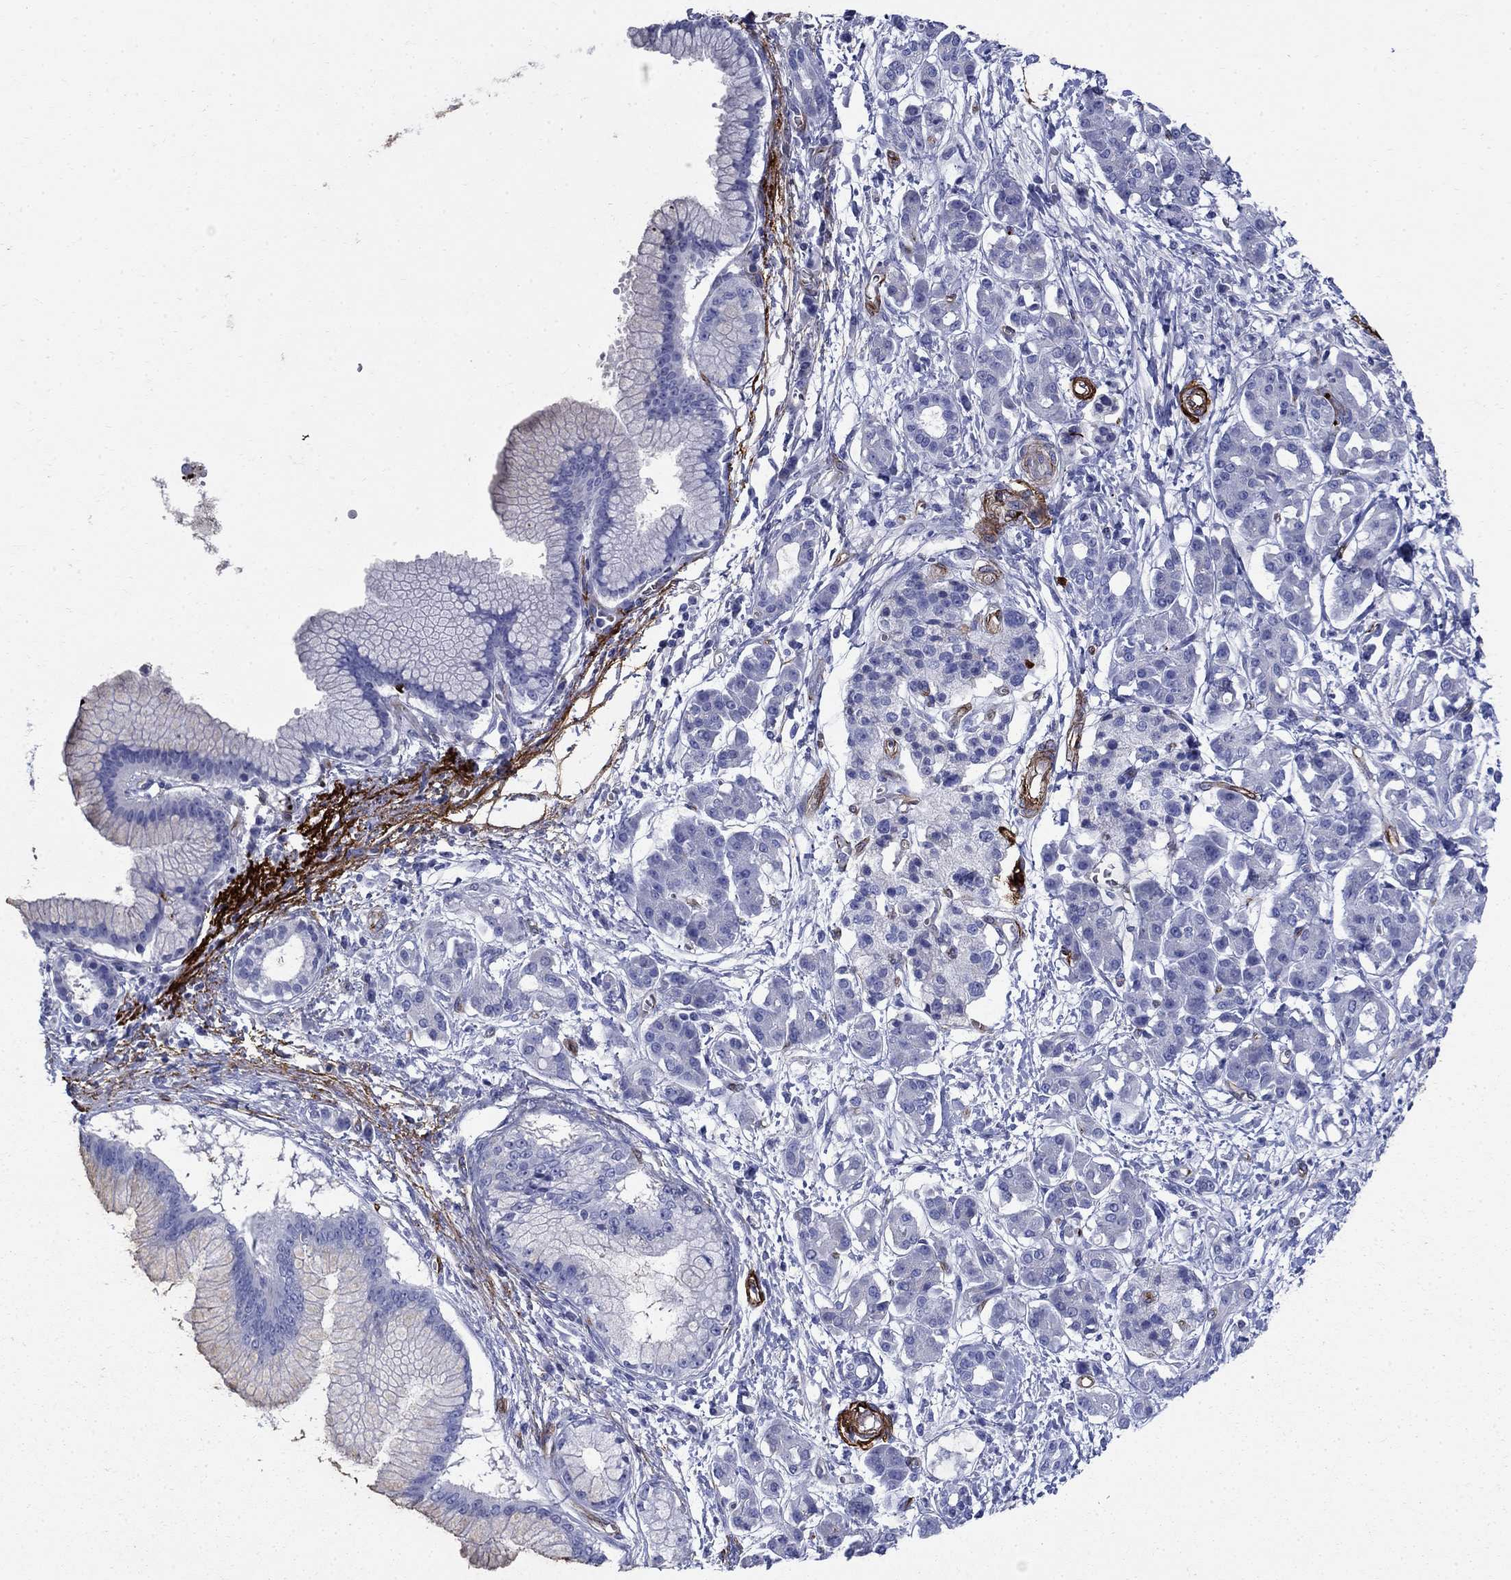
{"staining": {"intensity": "negative", "quantity": "none", "location": "none"}, "tissue": "pancreatic cancer", "cell_type": "Tumor cells", "image_type": "cancer", "snomed": [{"axis": "morphology", "description": "Adenocarcinoma, NOS"}, {"axis": "topography", "description": "Pancreas"}], "caption": "This is an immunohistochemistry photomicrograph of adenocarcinoma (pancreatic). There is no positivity in tumor cells.", "gene": "VTN", "patient": {"sex": "male", "age": 72}}